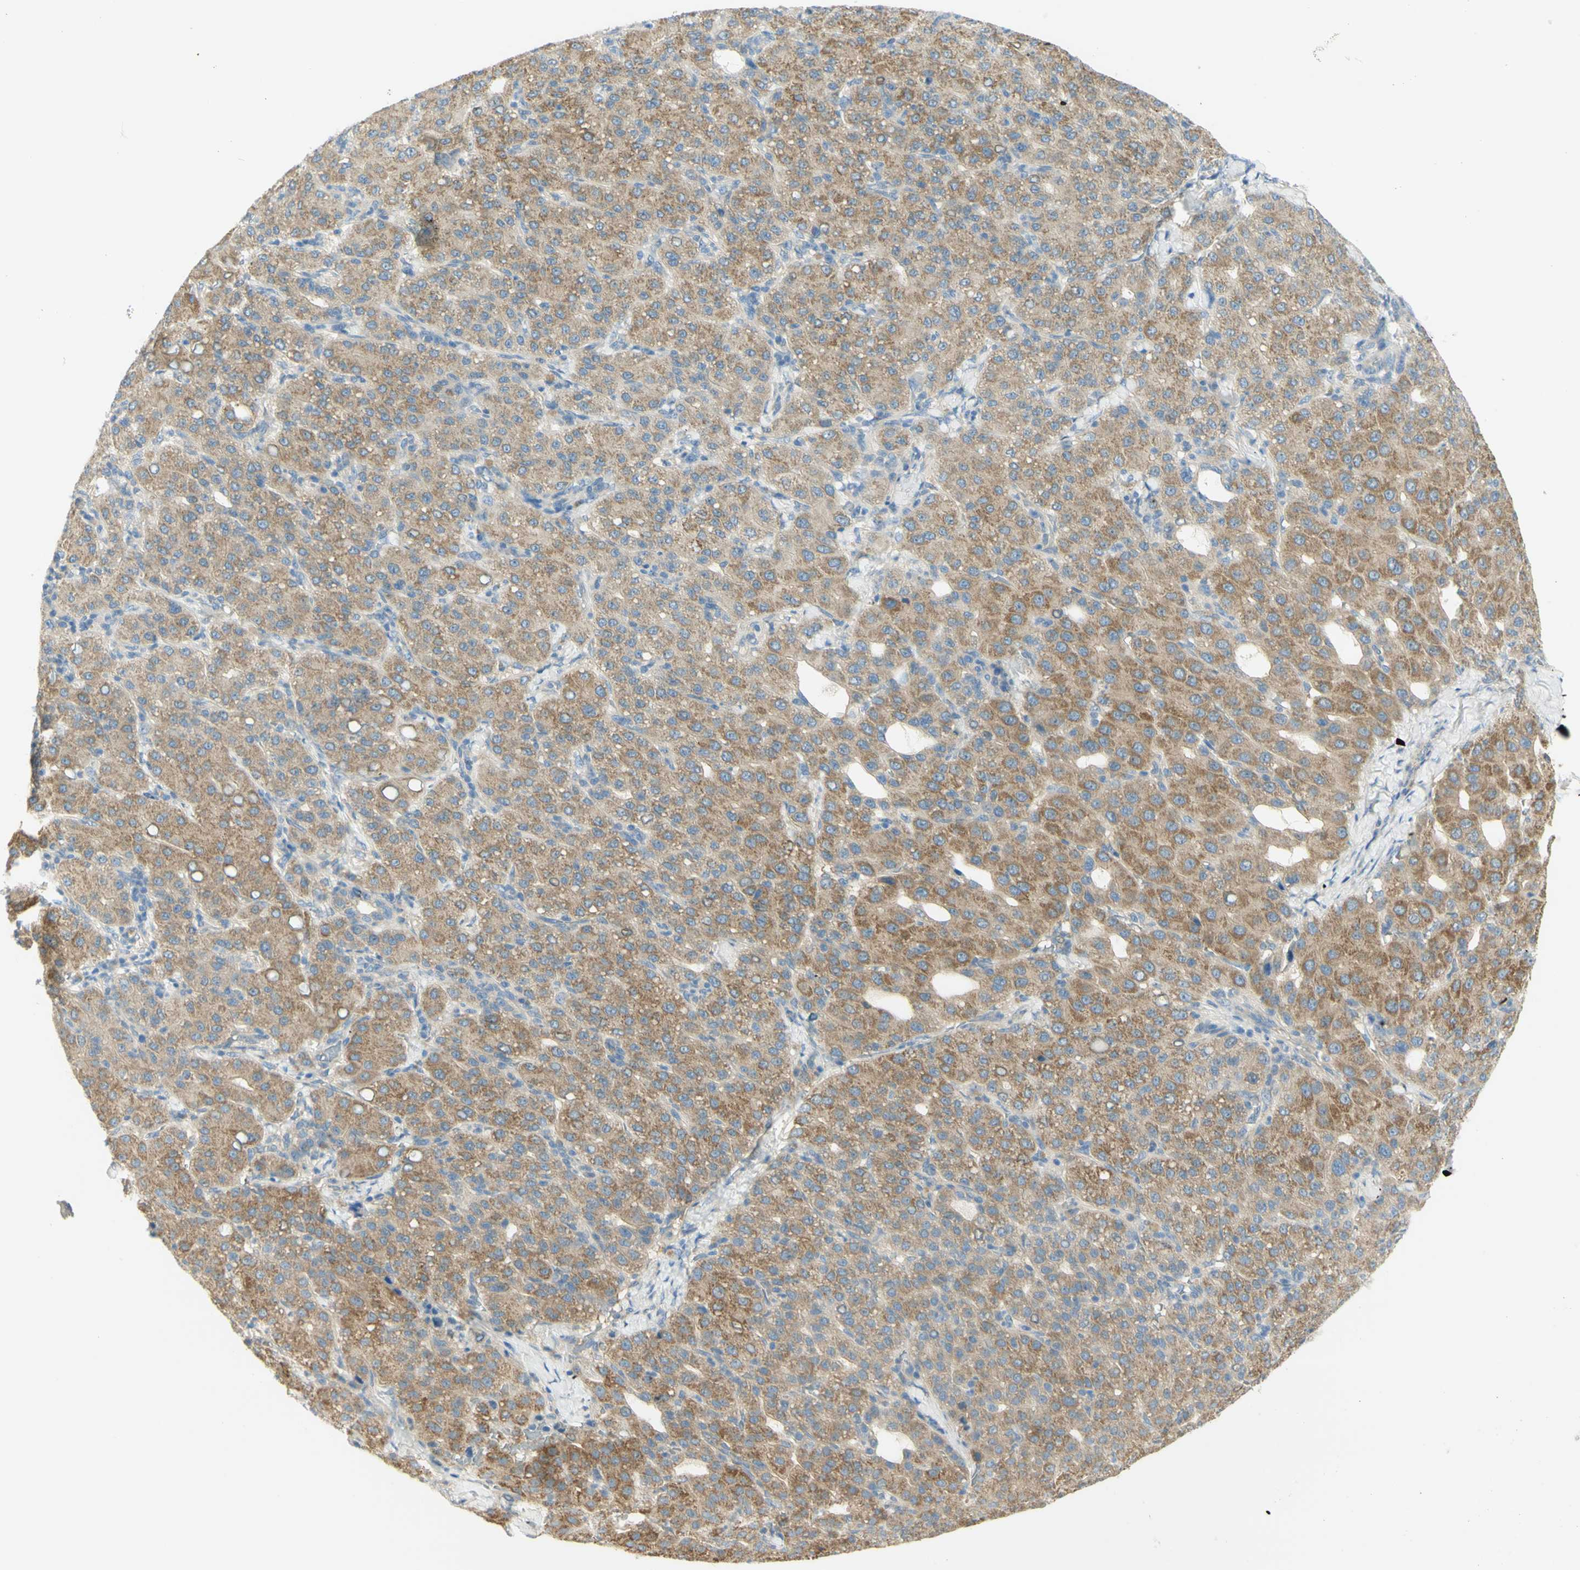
{"staining": {"intensity": "moderate", "quantity": ">75%", "location": "cytoplasmic/membranous"}, "tissue": "liver cancer", "cell_type": "Tumor cells", "image_type": "cancer", "snomed": [{"axis": "morphology", "description": "Carcinoma, Hepatocellular, NOS"}, {"axis": "topography", "description": "Liver"}], "caption": "Liver cancer was stained to show a protein in brown. There is medium levels of moderate cytoplasmic/membranous staining in approximately >75% of tumor cells.", "gene": "GCNT3", "patient": {"sex": "male", "age": 65}}